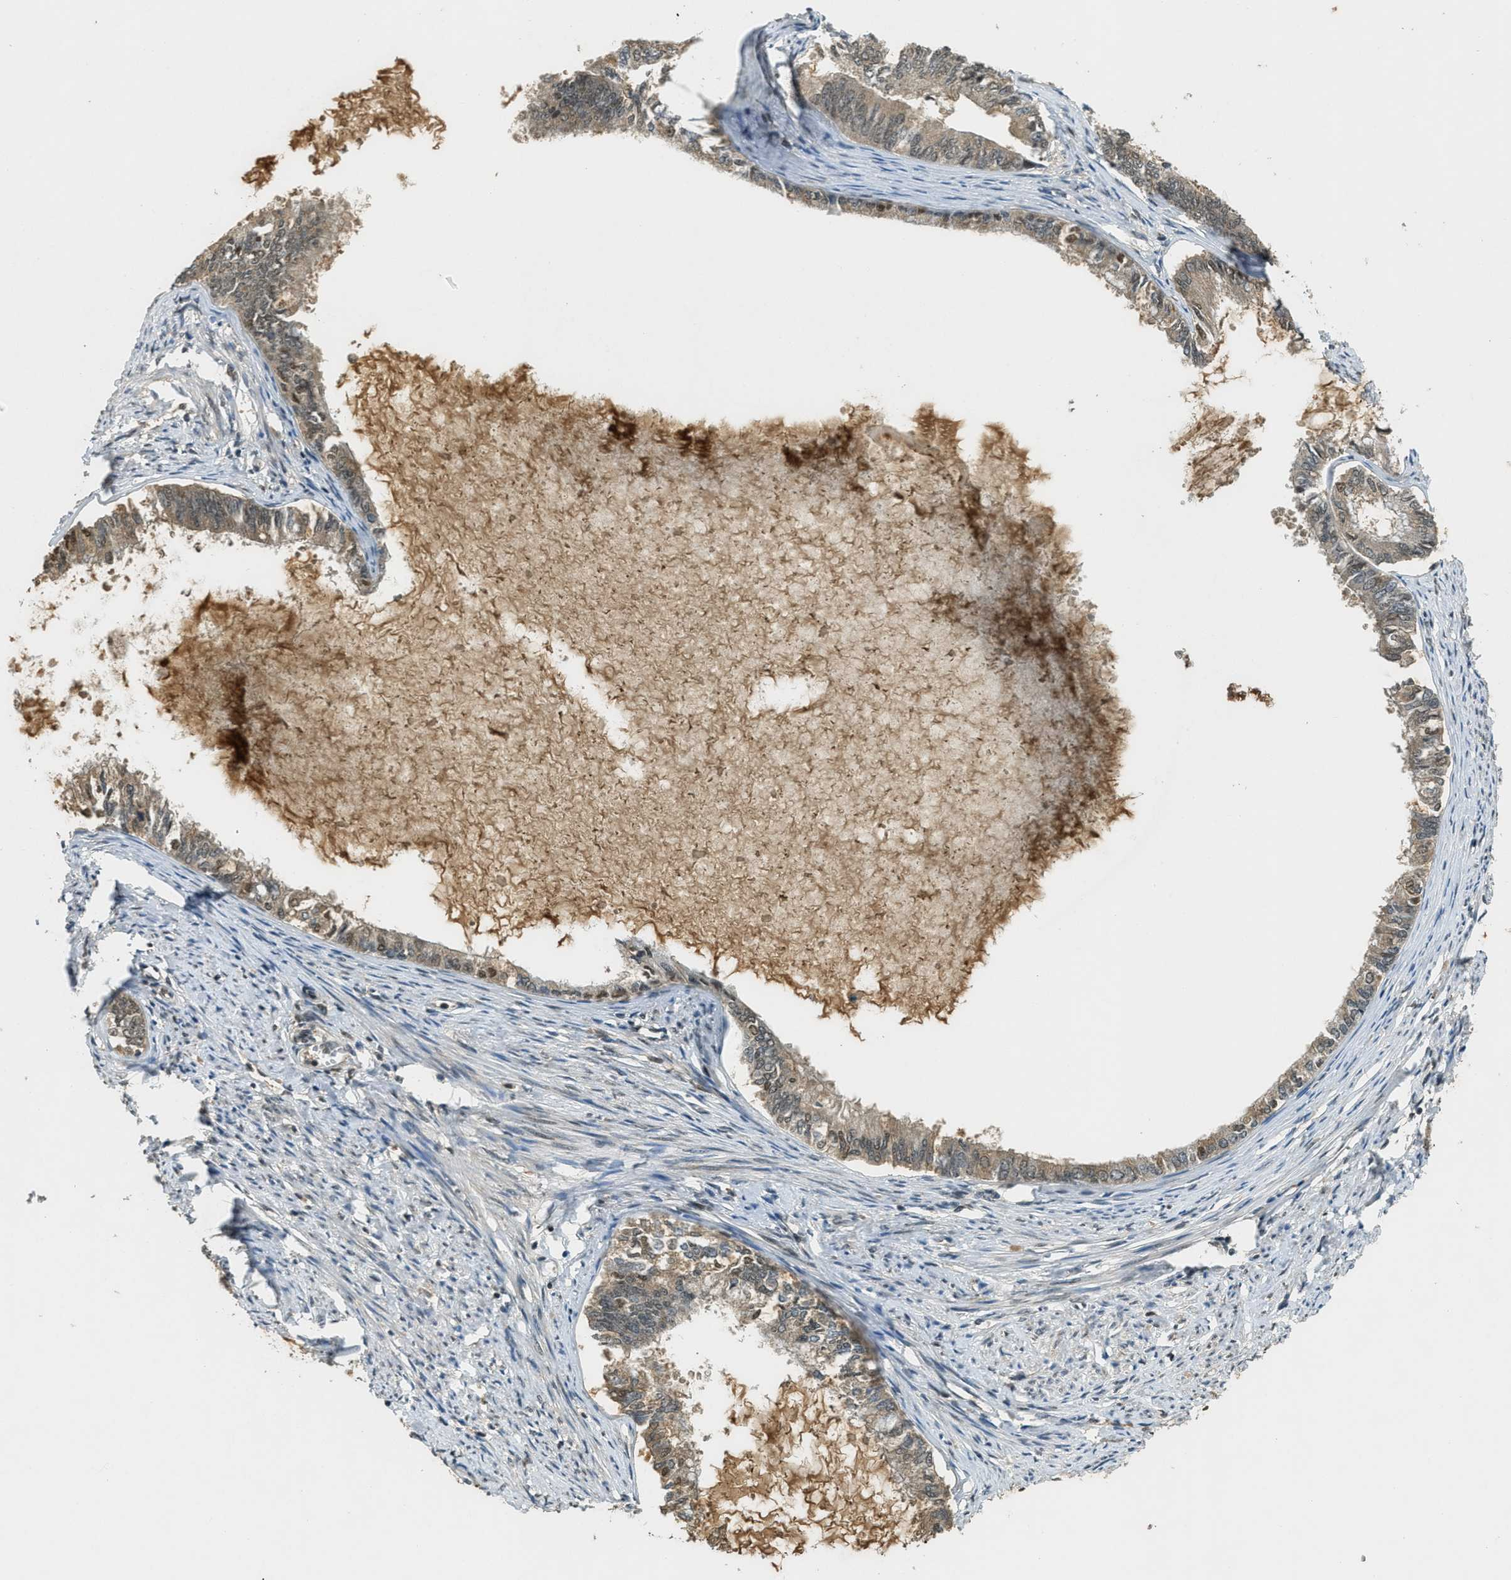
{"staining": {"intensity": "moderate", "quantity": "25%-75%", "location": "cytoplasmic/membranous,nuclear"}, "tissue": "endometrial cancer", "cell_type": "Tumor cells", "image_type": "cancer", "snomed": [{"axis": "morphology", "description": "Adenocarcinoma, NOS"}, {"axis": "topography", "description": "Endometrium"}], "caption": "A histopathology image of human endometrial cancer stained for a protein displays moderate cytoplasmic/membranous and nuclear brown staining in tumor cells. Using DAB (brown) and hematoxylin (blue) stains, captured at high magnification using brightfield microscopy.", "gene": "ZNF148", "patient": {"sex": "female", "age": 86}}